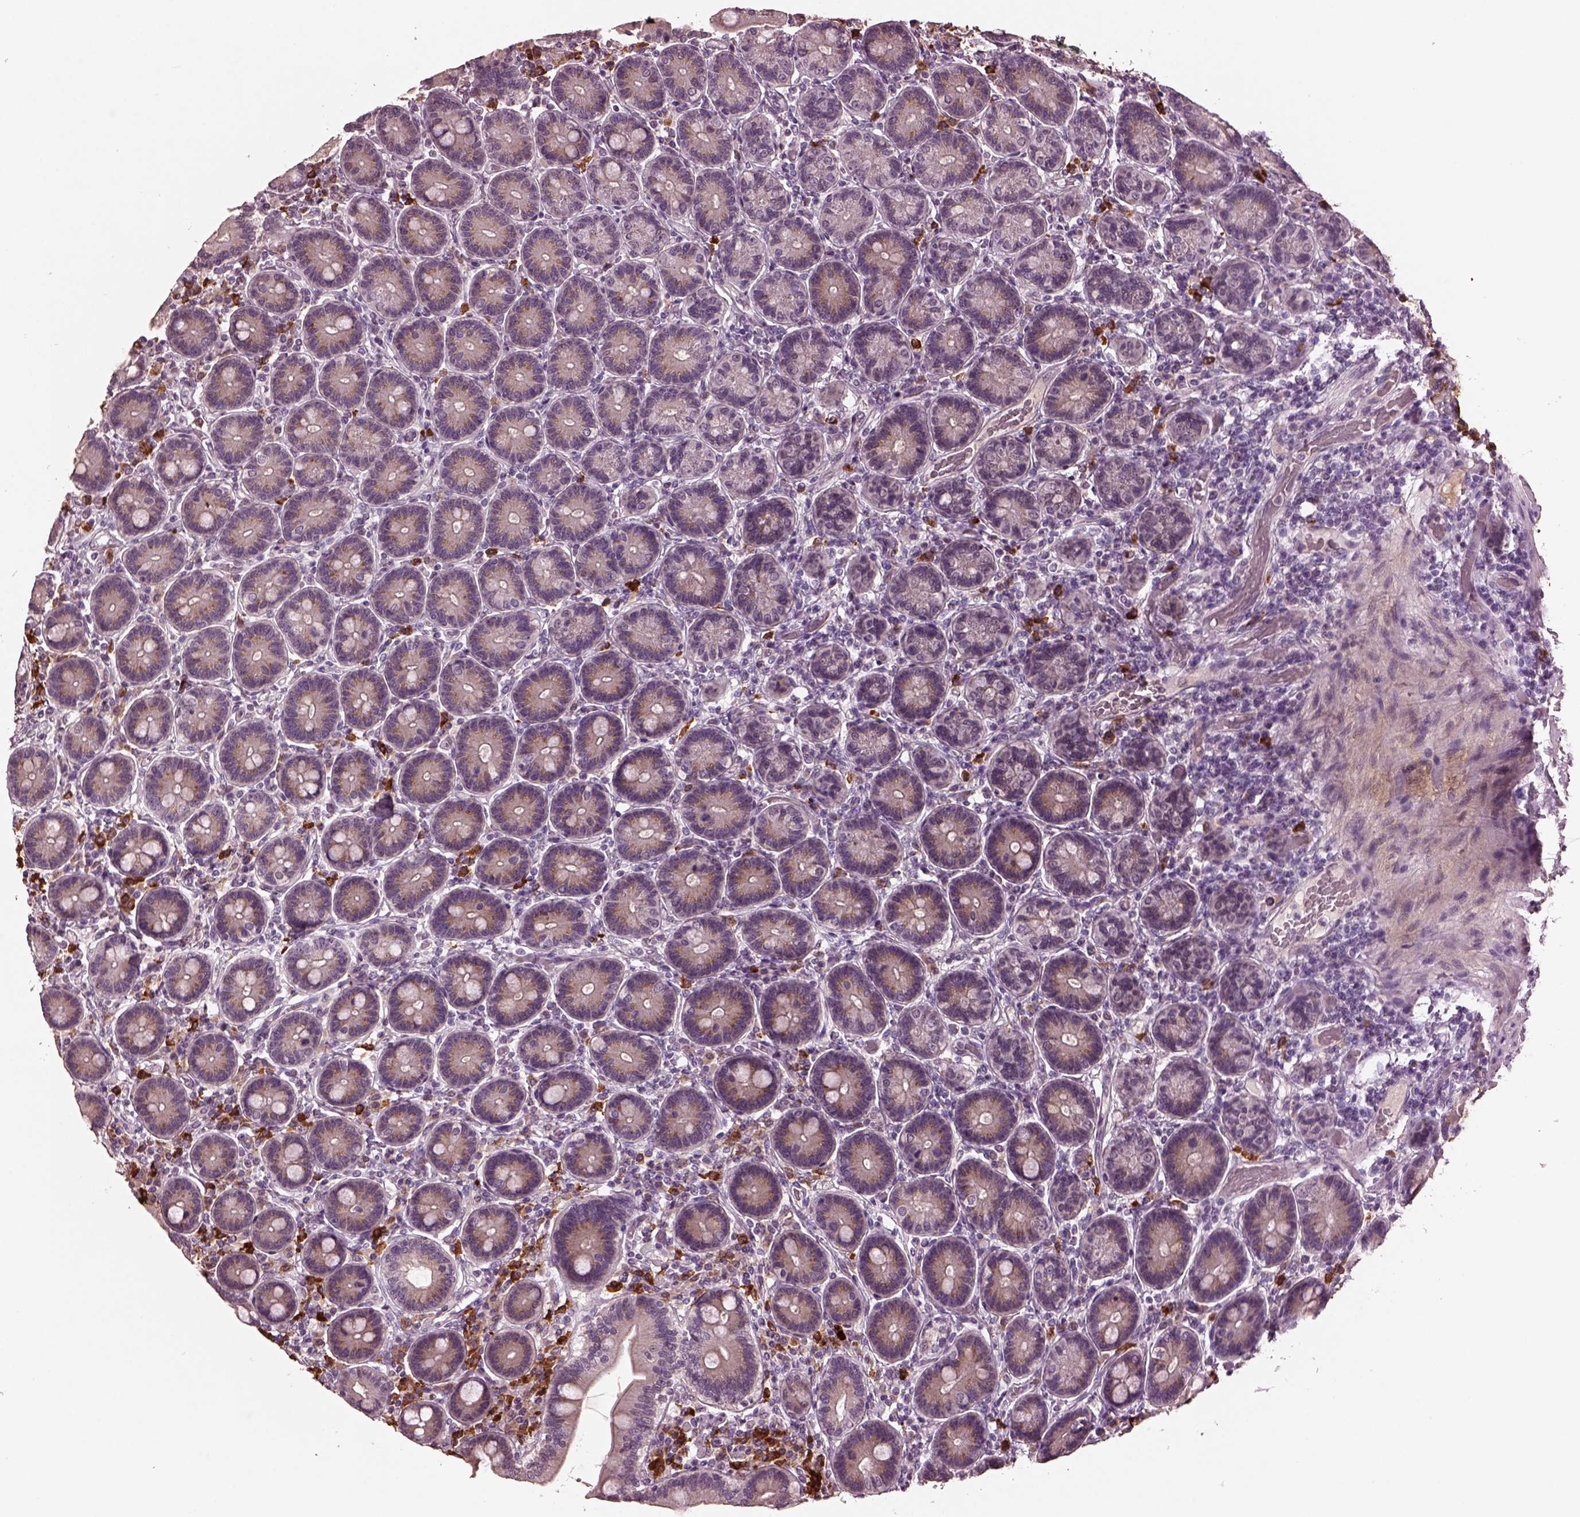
{"staining": {"intensity": "negative", "quantity": "none", "location": "none"}, "tissue": "duodenum", "cell_type": "Glandular cells", "image_type": "normal", "snomed": [{"axis": "morphology", "description": "Normal tissue, NOS"}, {"axis": "topography", "description": "Duodenum"}], "caption": "DAB immunohistochemical staining of normal duodenum demonstrates no significant staining in glandular cells.", "gene": "IL18RAP", "patient": {"sex": "female", "age": 62}}